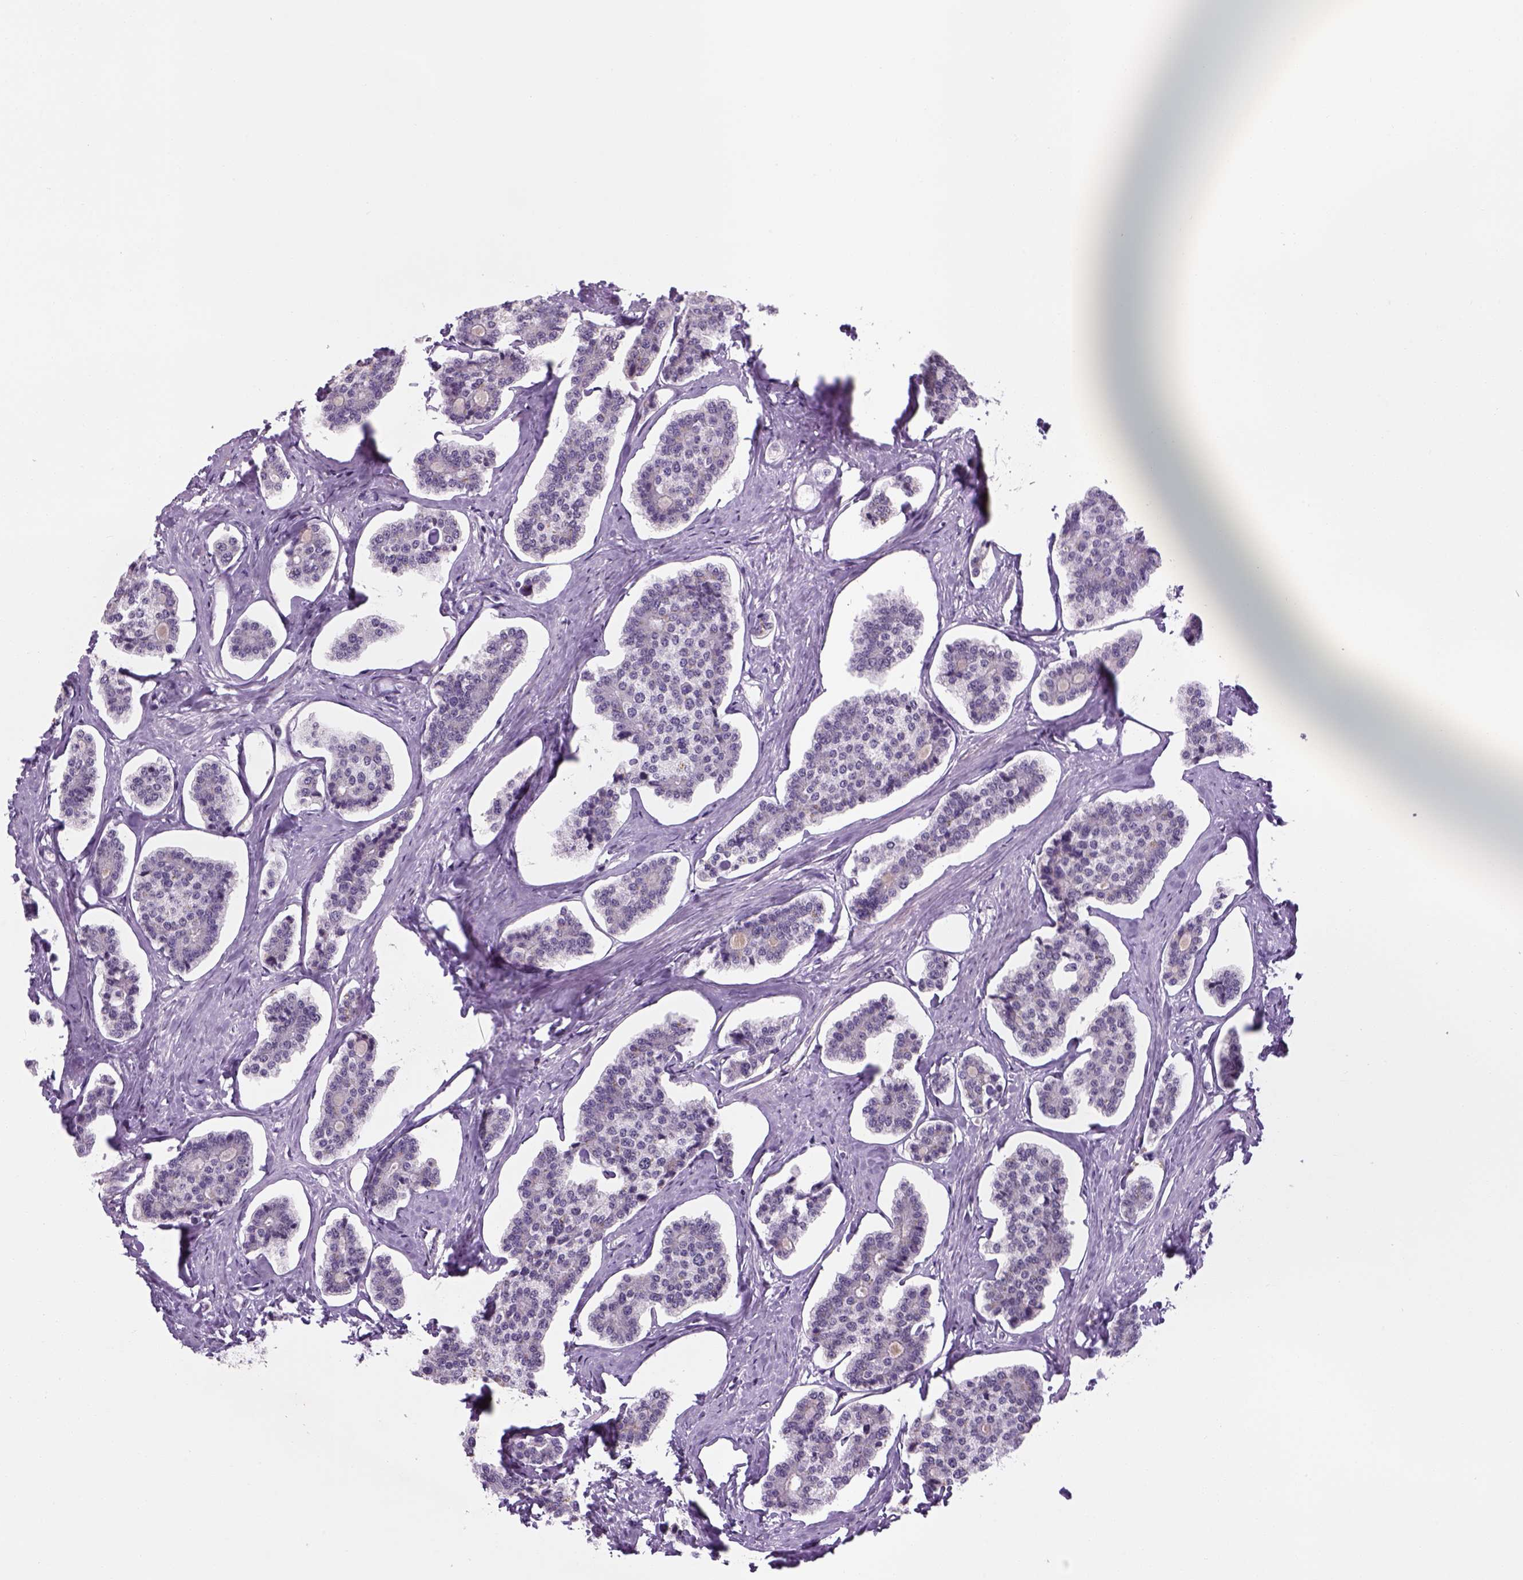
{"staining": {"intensity": "negative", "quantity": "none", "location": "none"}, "tissue": "carcinoid", "cell_type": "Tumor cells", "image_type": "cancer", "snomed": [{"axis": "morphology", "description": "Carcinoid, malignant, NOS"}, {"axis": "topography", "description": "Small intestine"}], "caption": "Immunohistochemical staining of malignant carcinoid displays no significant expression in tumor cells.", "gene": "PRRT1", "patient": {"sex": "female", "age": 65}}